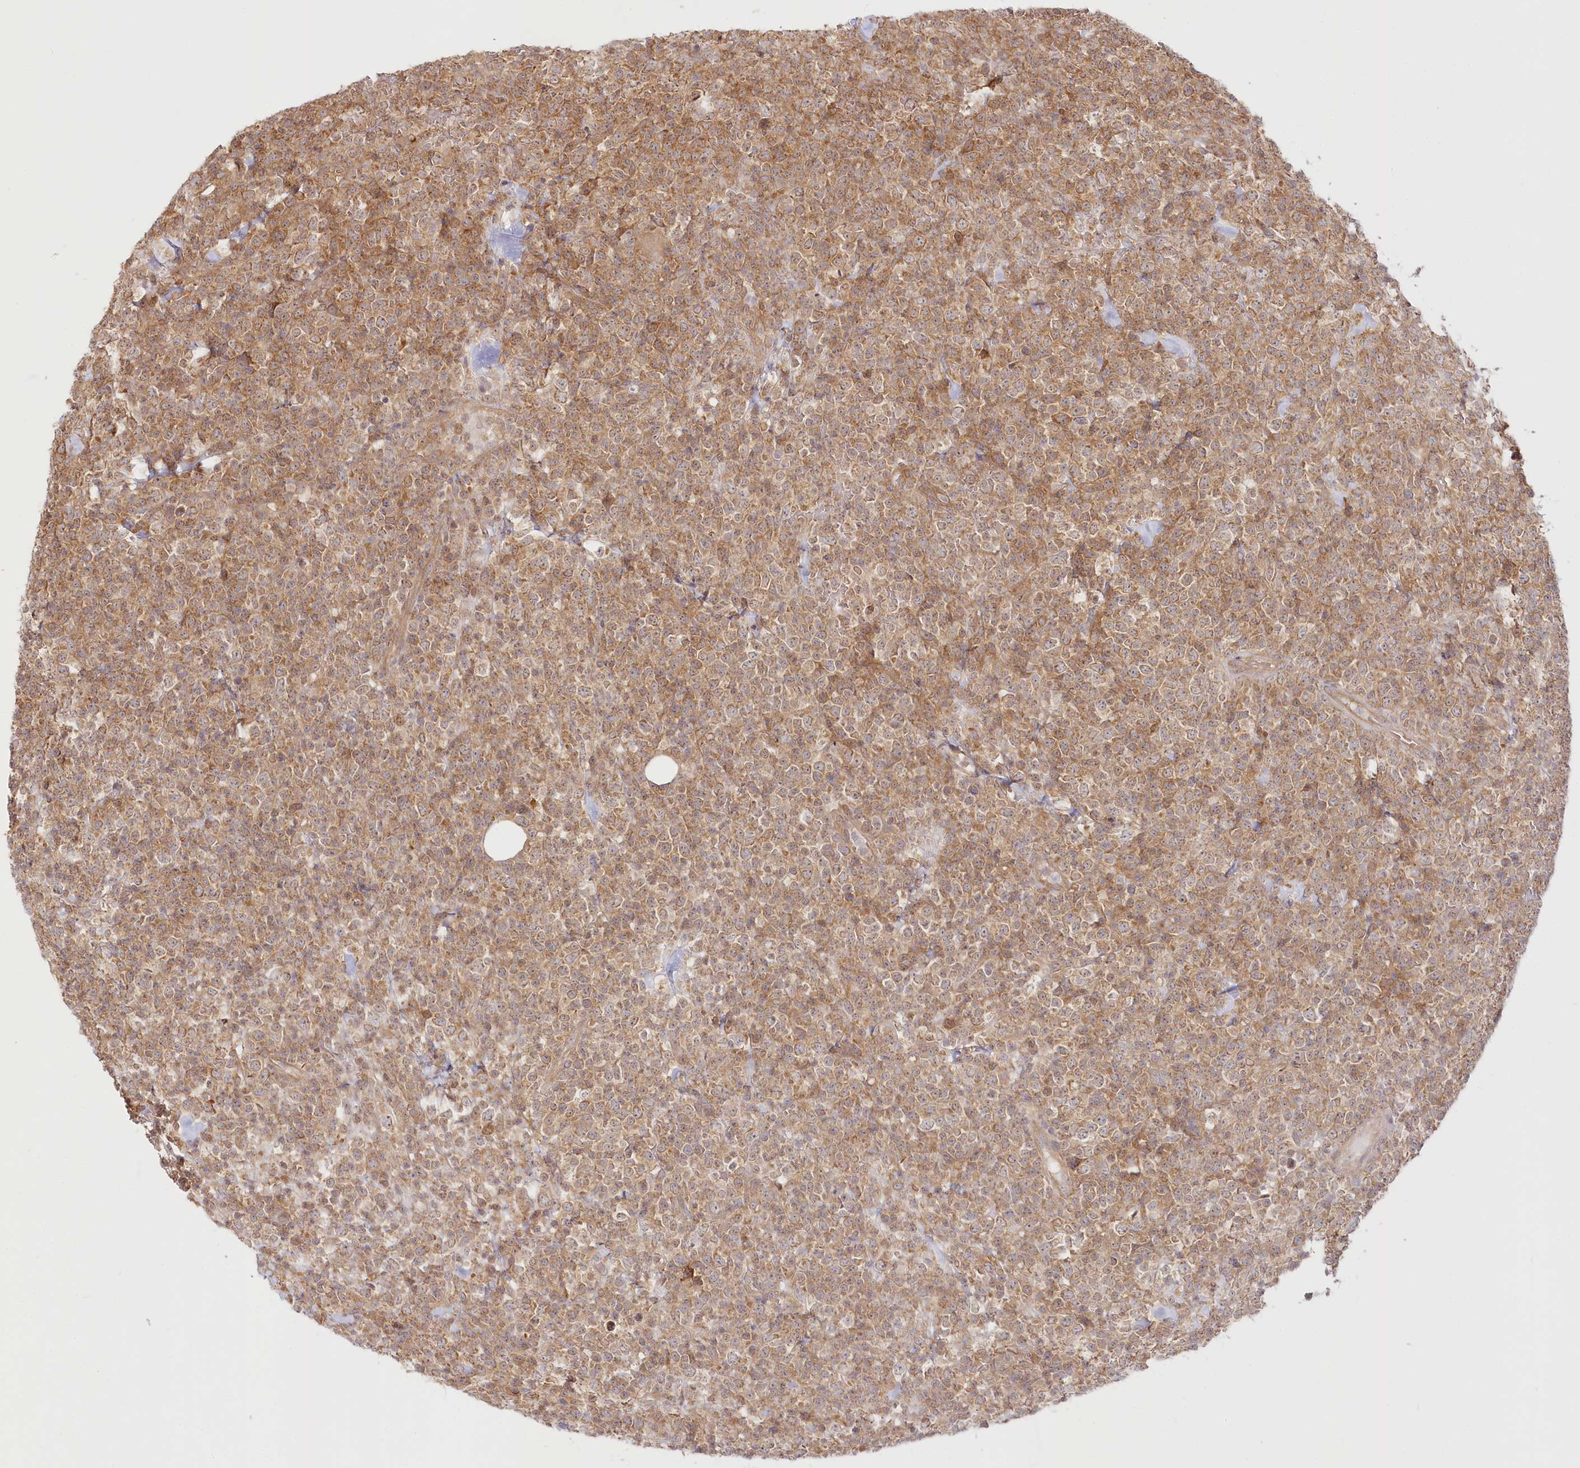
{"staining": {"intensity": "moderate", "quantity": ">75%", "location": "cytoplasmic/membranous"}, "tissue": "lymphoma", "cell_type": "Tumor cells", "image_type": "cancer", "snomed": [{"axis": "morphology", "description": "Malignant lymphoma, non-Hodgkin's type, High grade"}, {"axis": "topography", "description": "Colon"}], "caption": "Protein staining reveals moderate cytoplasmic/membranous expression in approximately >75% of tumor cells in high-grade malignant lymphoma, non-Hodgkin's type. Nuclei are stained in blue.", "gene": "INPP4B", "patient": {"sex": "female", "age": 53}}